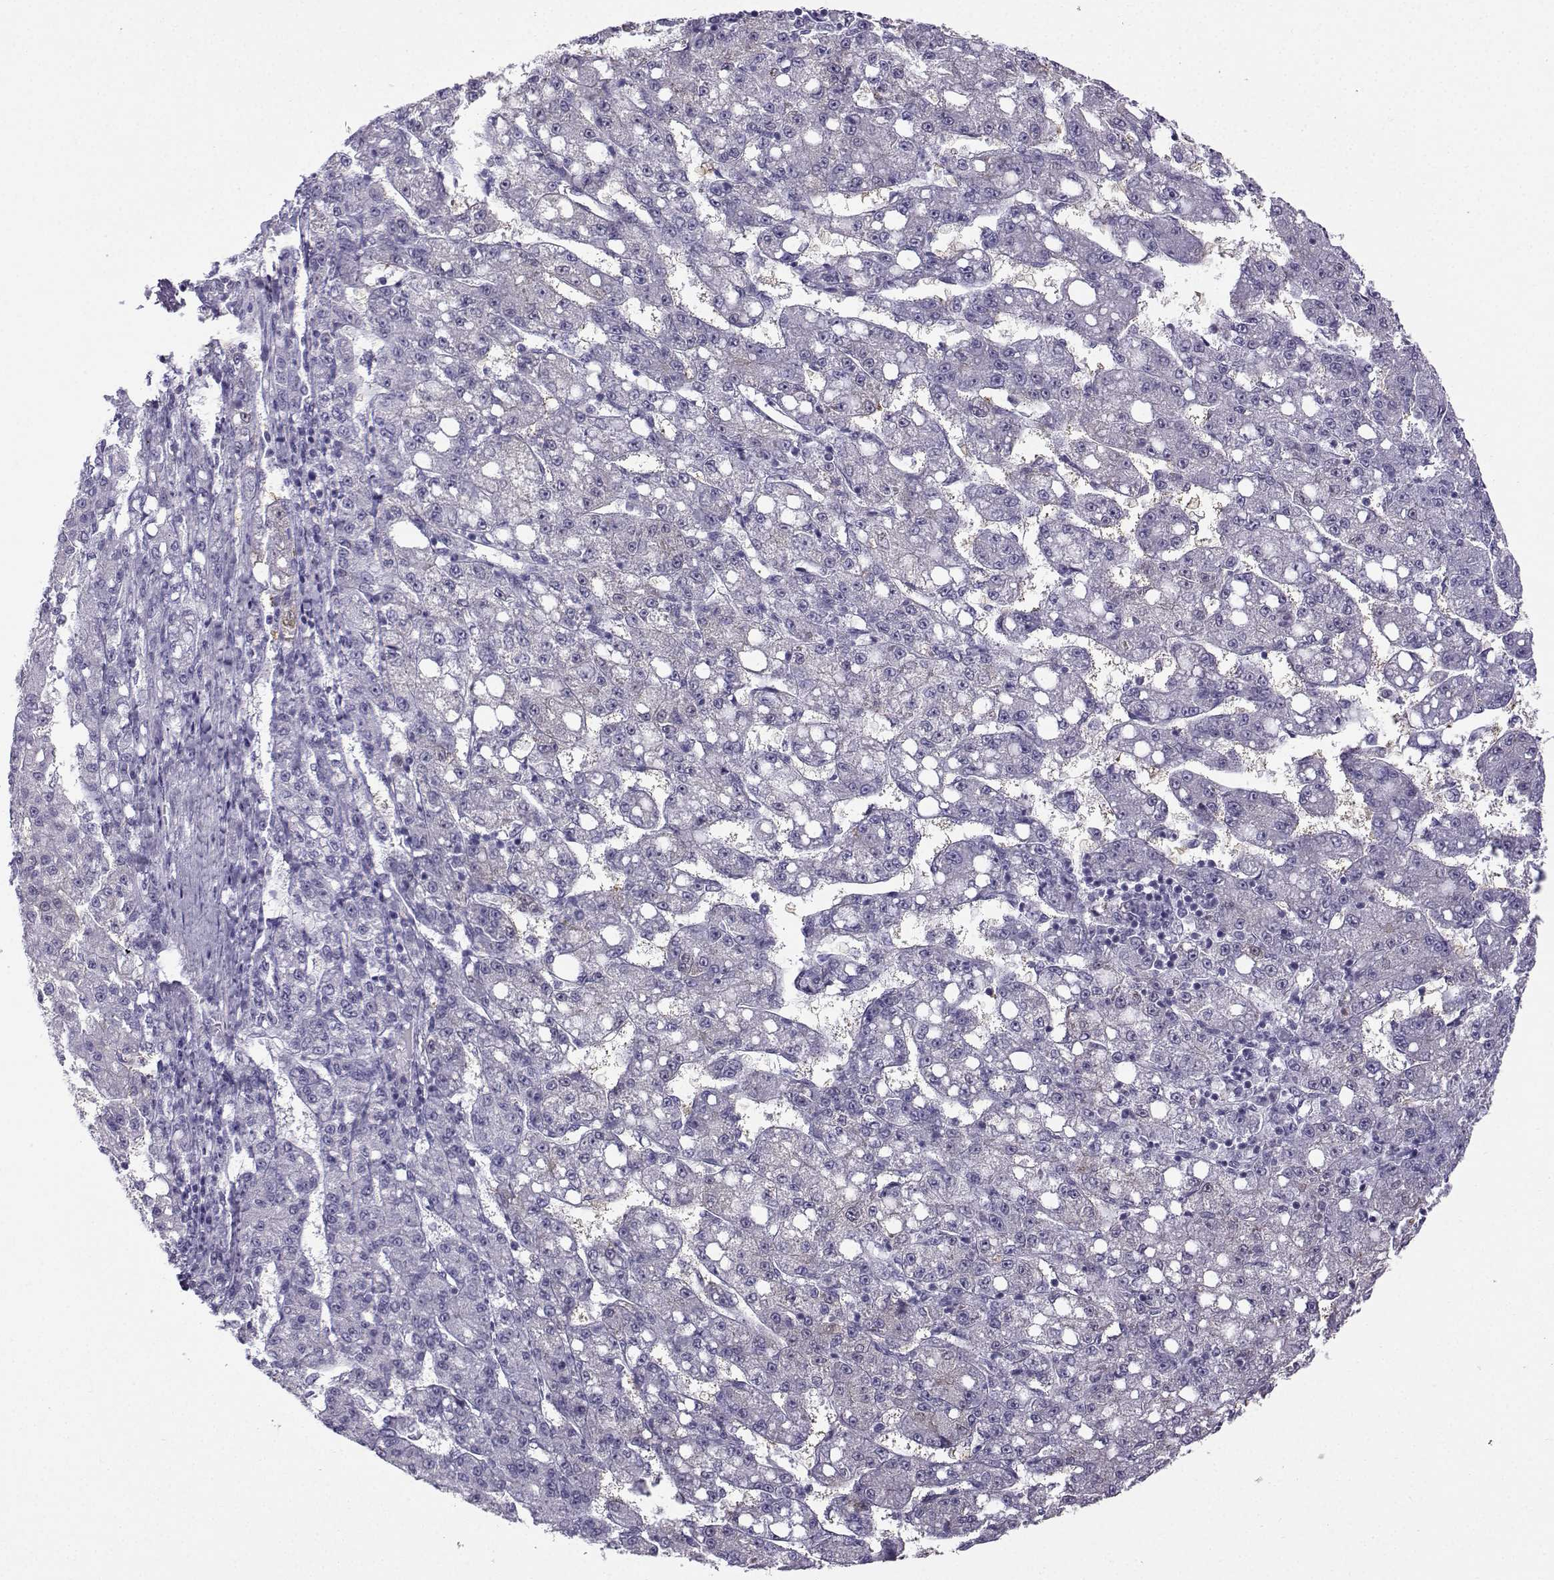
{"staining": {"intensity": "negative", "quantity": "none", "location": "none"}, "tissue": "liver cancer", "cell_type": "Tumor cells", "image_type": "cancer", "snomed": [{"axis": "morphology", "description": "Carcinoma, Hepatocellular, NOS"}, {"axis": "topography", "description": "Liver"}], "caption": "Tumor cells are negative for brown protein staining in liver cancer.", "gene": "ZBTB8B", "patient": {"sex": "female", "age": 65}}